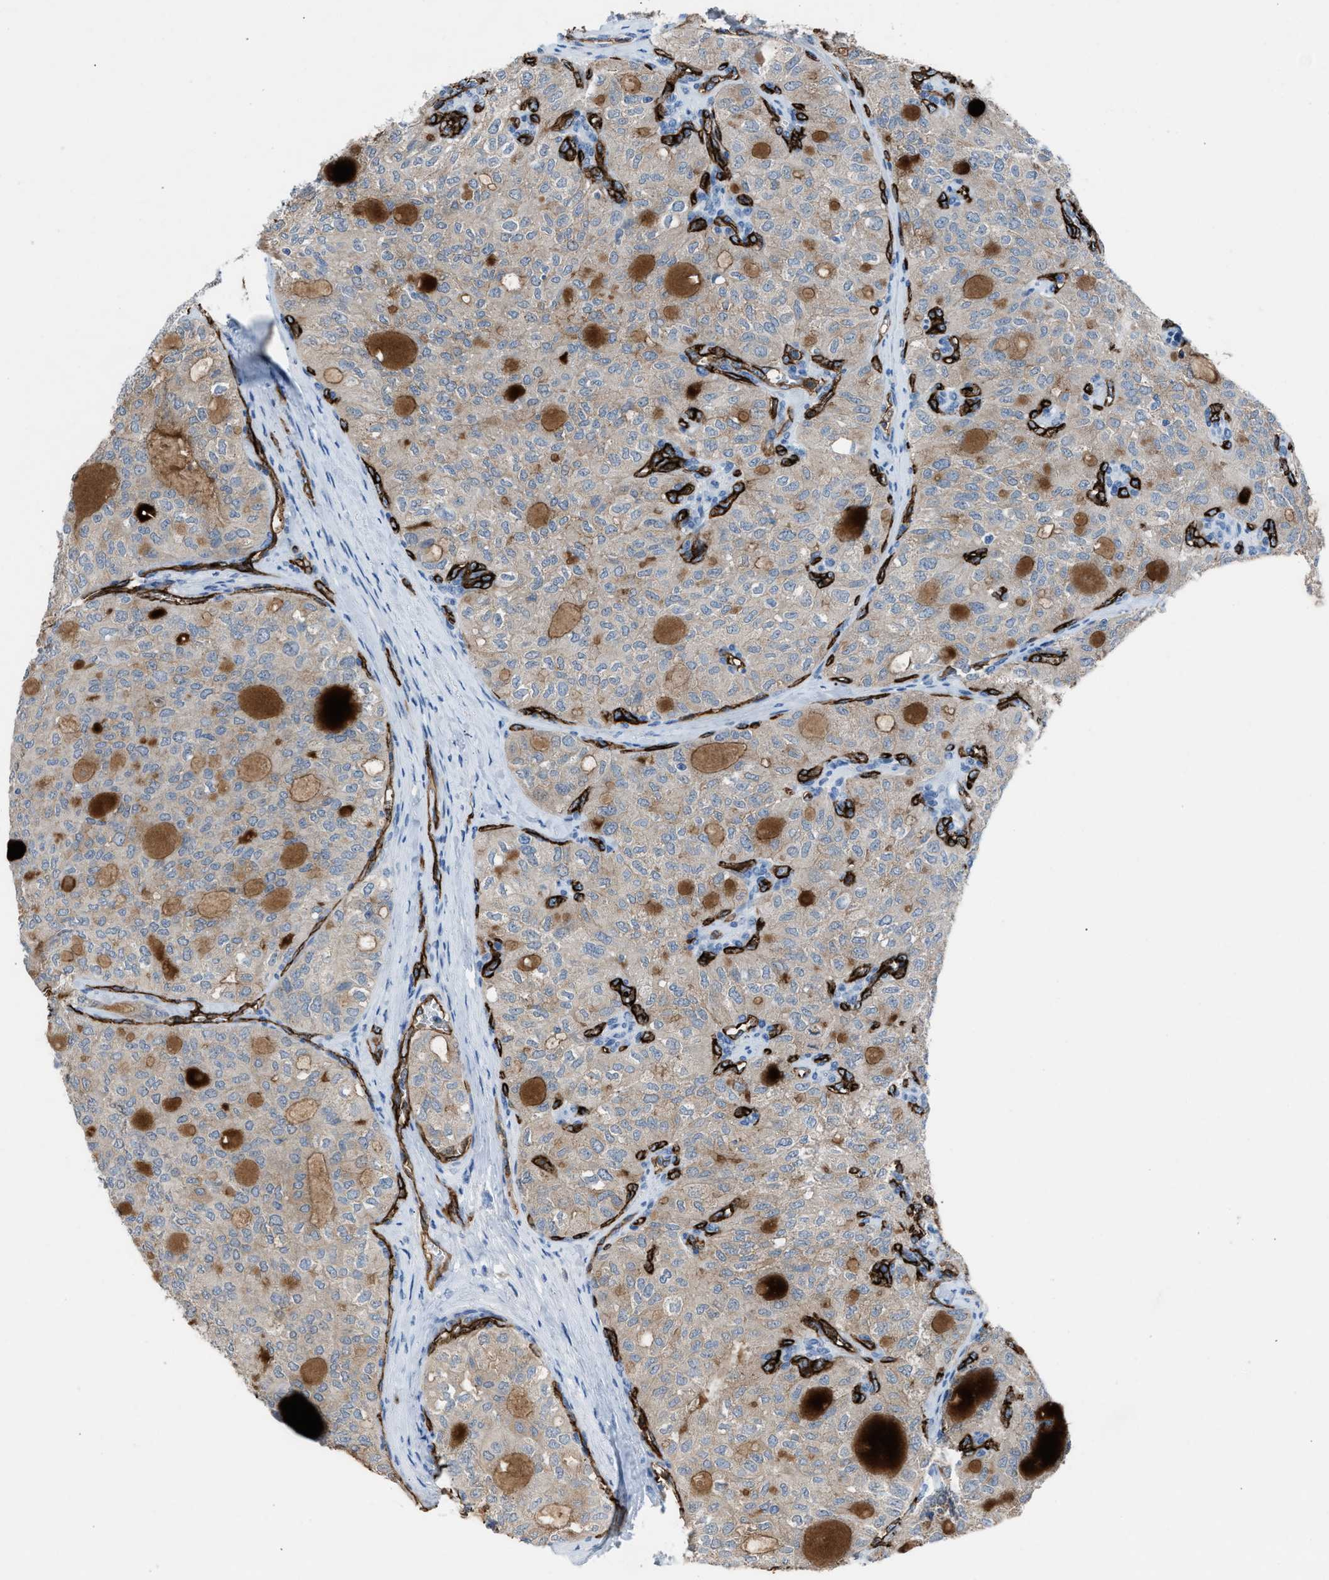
{"staining": {"intensity": "weak", "quantity": ">75%", "location": "cytoplasmic/membranous"}, "tissue": "thyroid cancer", "cell_type": "Tumor cells", "image_type": "cancer", "snomed": [{"axis": "morphology", "description": "Follicular adenoma carcinoma, NOS"}, {"axis": "topography", "description": "Thyroid gland"}], "caption": "Immunohistochemical staining of human thyroid cancer displays weak cytoplasmic/membranous protein staining in about >75% of tumor cells.", "gene": "DYSF", "patient": {"sex": "male", "age": 75}}